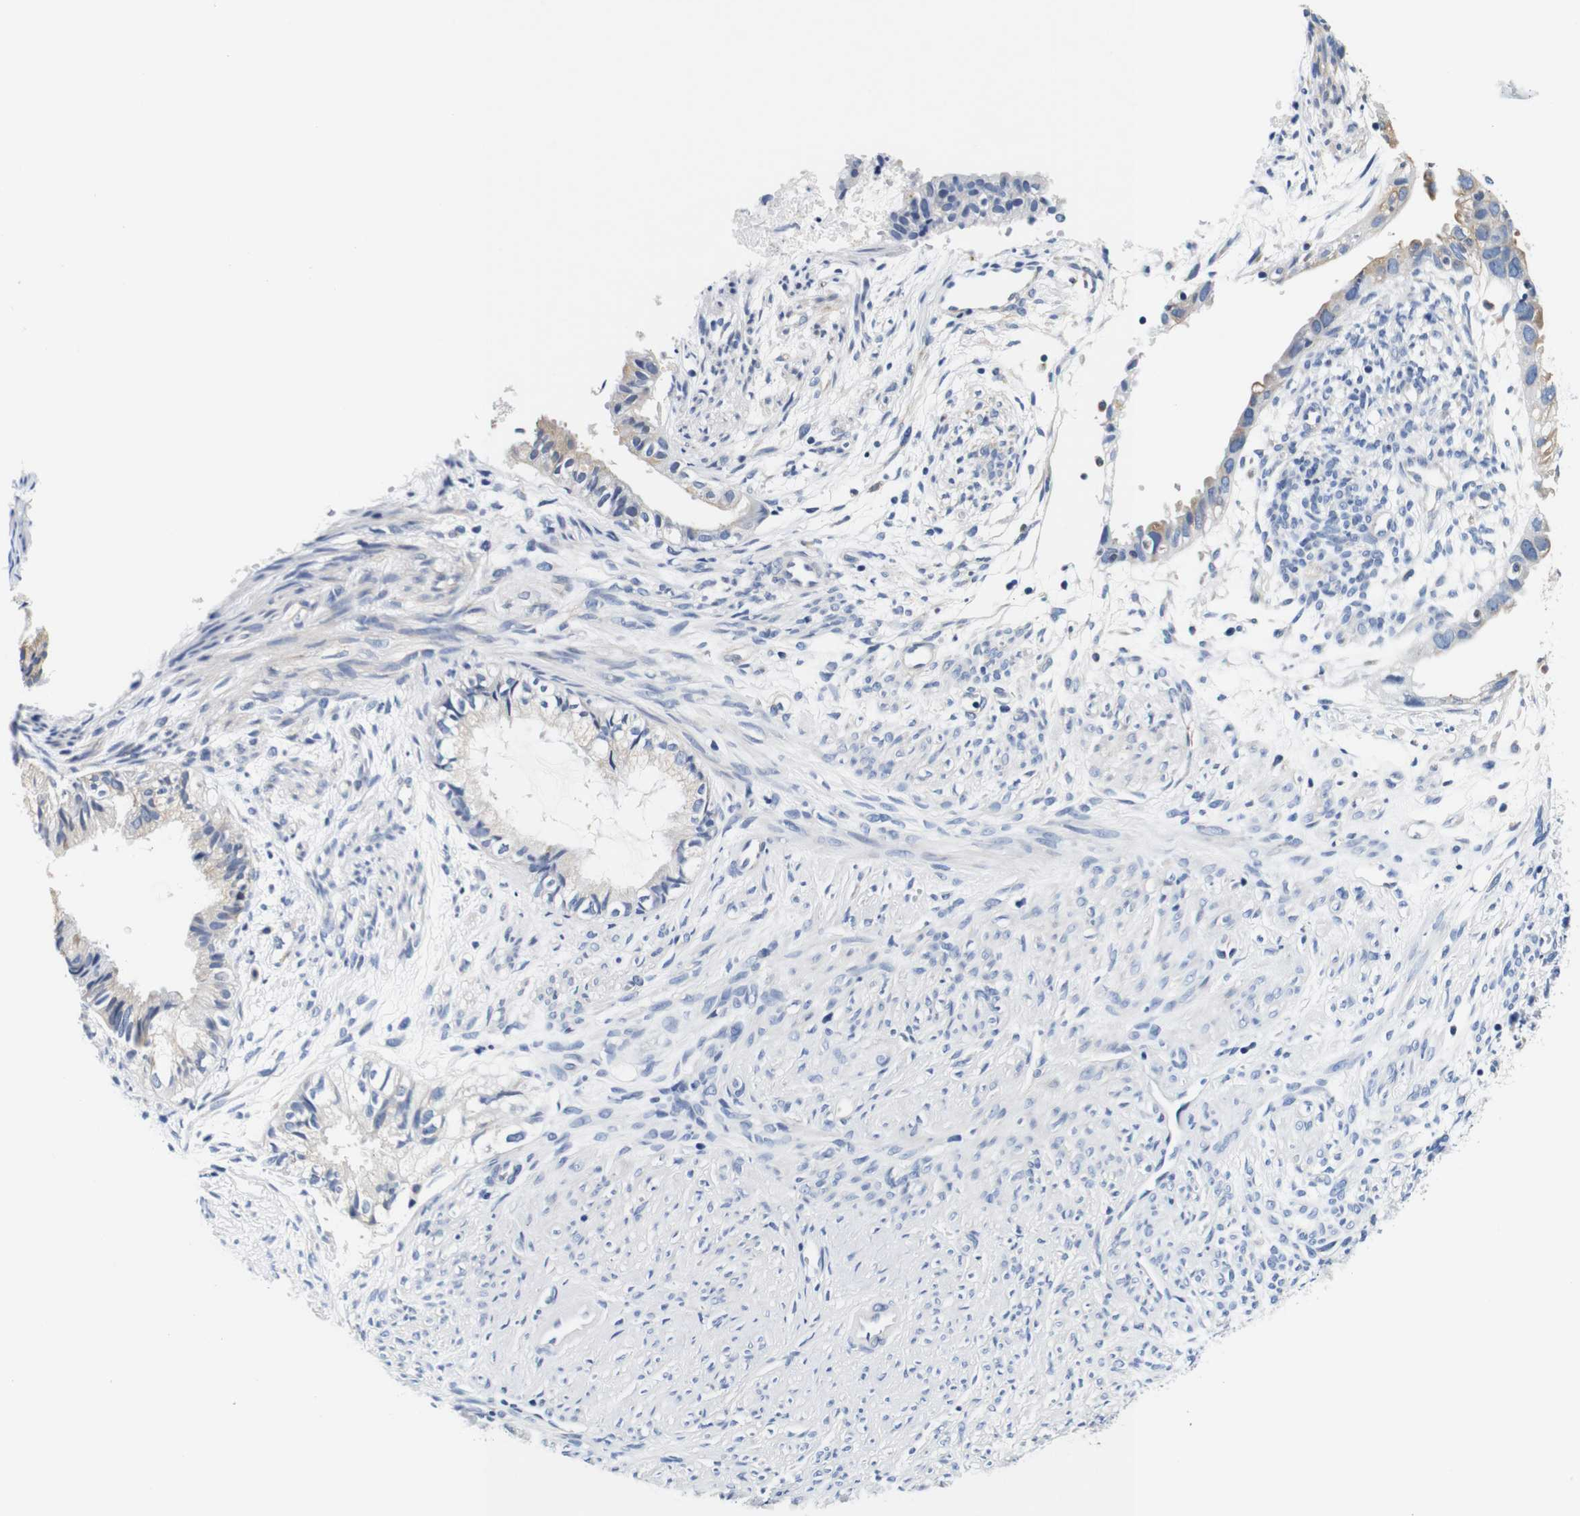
{"staining": {"intensity": "weak", "quantity": "<25%", "location": "cytoplasmic/membranous"}, "tissue": "cervical cancer", "cell_type": "Tumor cells", "image_type": "cancer", "snomed": [{"axis": "morphology", "description": "Normal tissue, NOS"}, {"axis": "morphology", "description": "Adenocarcinoma, NOS"}, {"axis": "topography", "description": "Cervix"}, {"axis": "topography", "description": "Endometrium"}], "caption": "Immunohistochemical staining of human cervical cancer demonstrates no significant expression in tumor cells.", "gene": "GP1BA", "patient": {"sex": "female", "age": 86}}